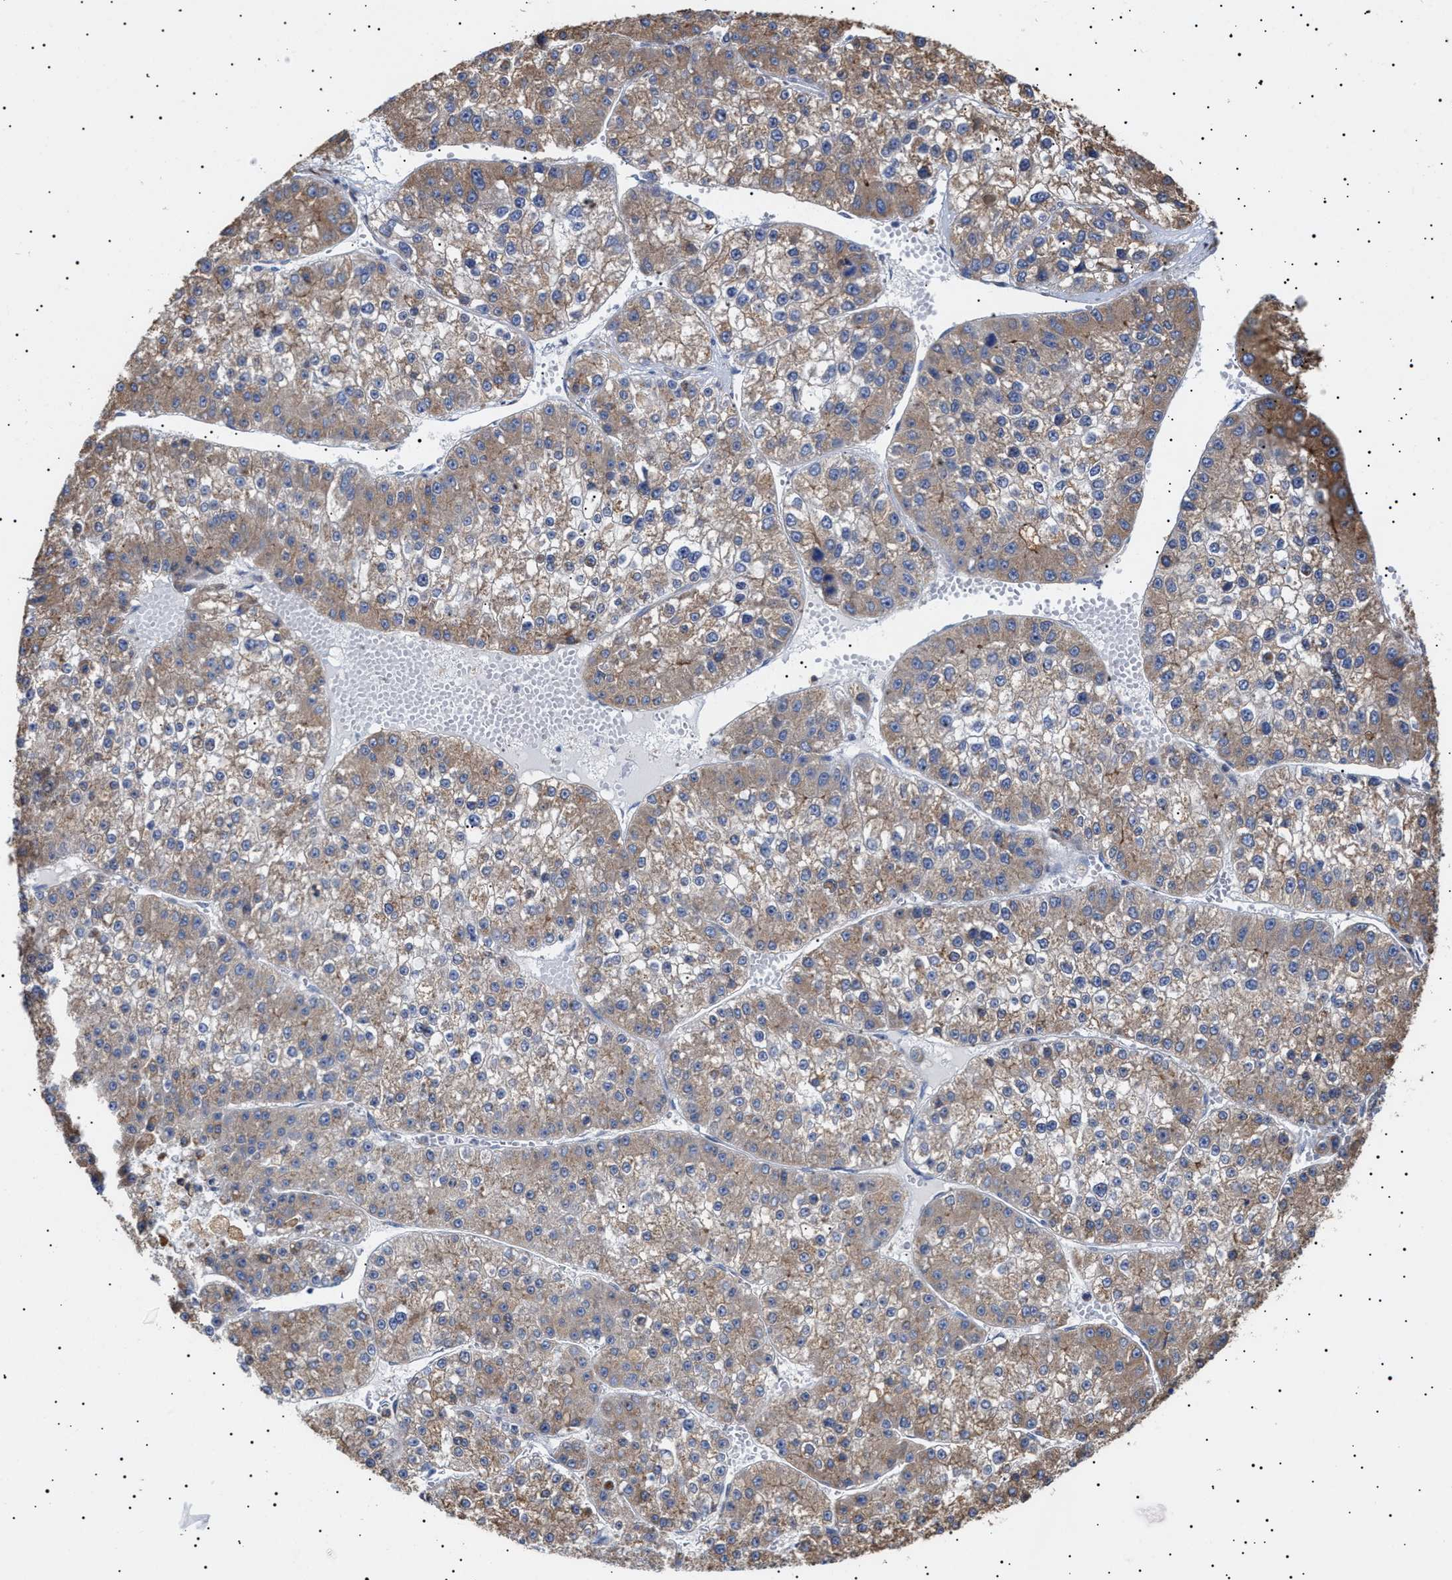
{"staining": {"intensity": "weak", "quantity": ">75%", "location": "cytoplasmic/membranous"}, "tissue": "liver cancer", "cell_type": "Tumor cells", "image_type": "cancer", "snomed": [{"axis": "morphology", "description": "Carcinoma, Hepatocellular, NOS"}, {"axis": "topography", "description": "Liver"}], "caption": "Immunohistochemical staining of hepatocellular carcinoma (liver) shows weak cytoplasmic/membranous protein staining in approximately >75% of tumor cells.", "gene": "ERCC6L2", "patient": {"sex": "female", "age": 73}}